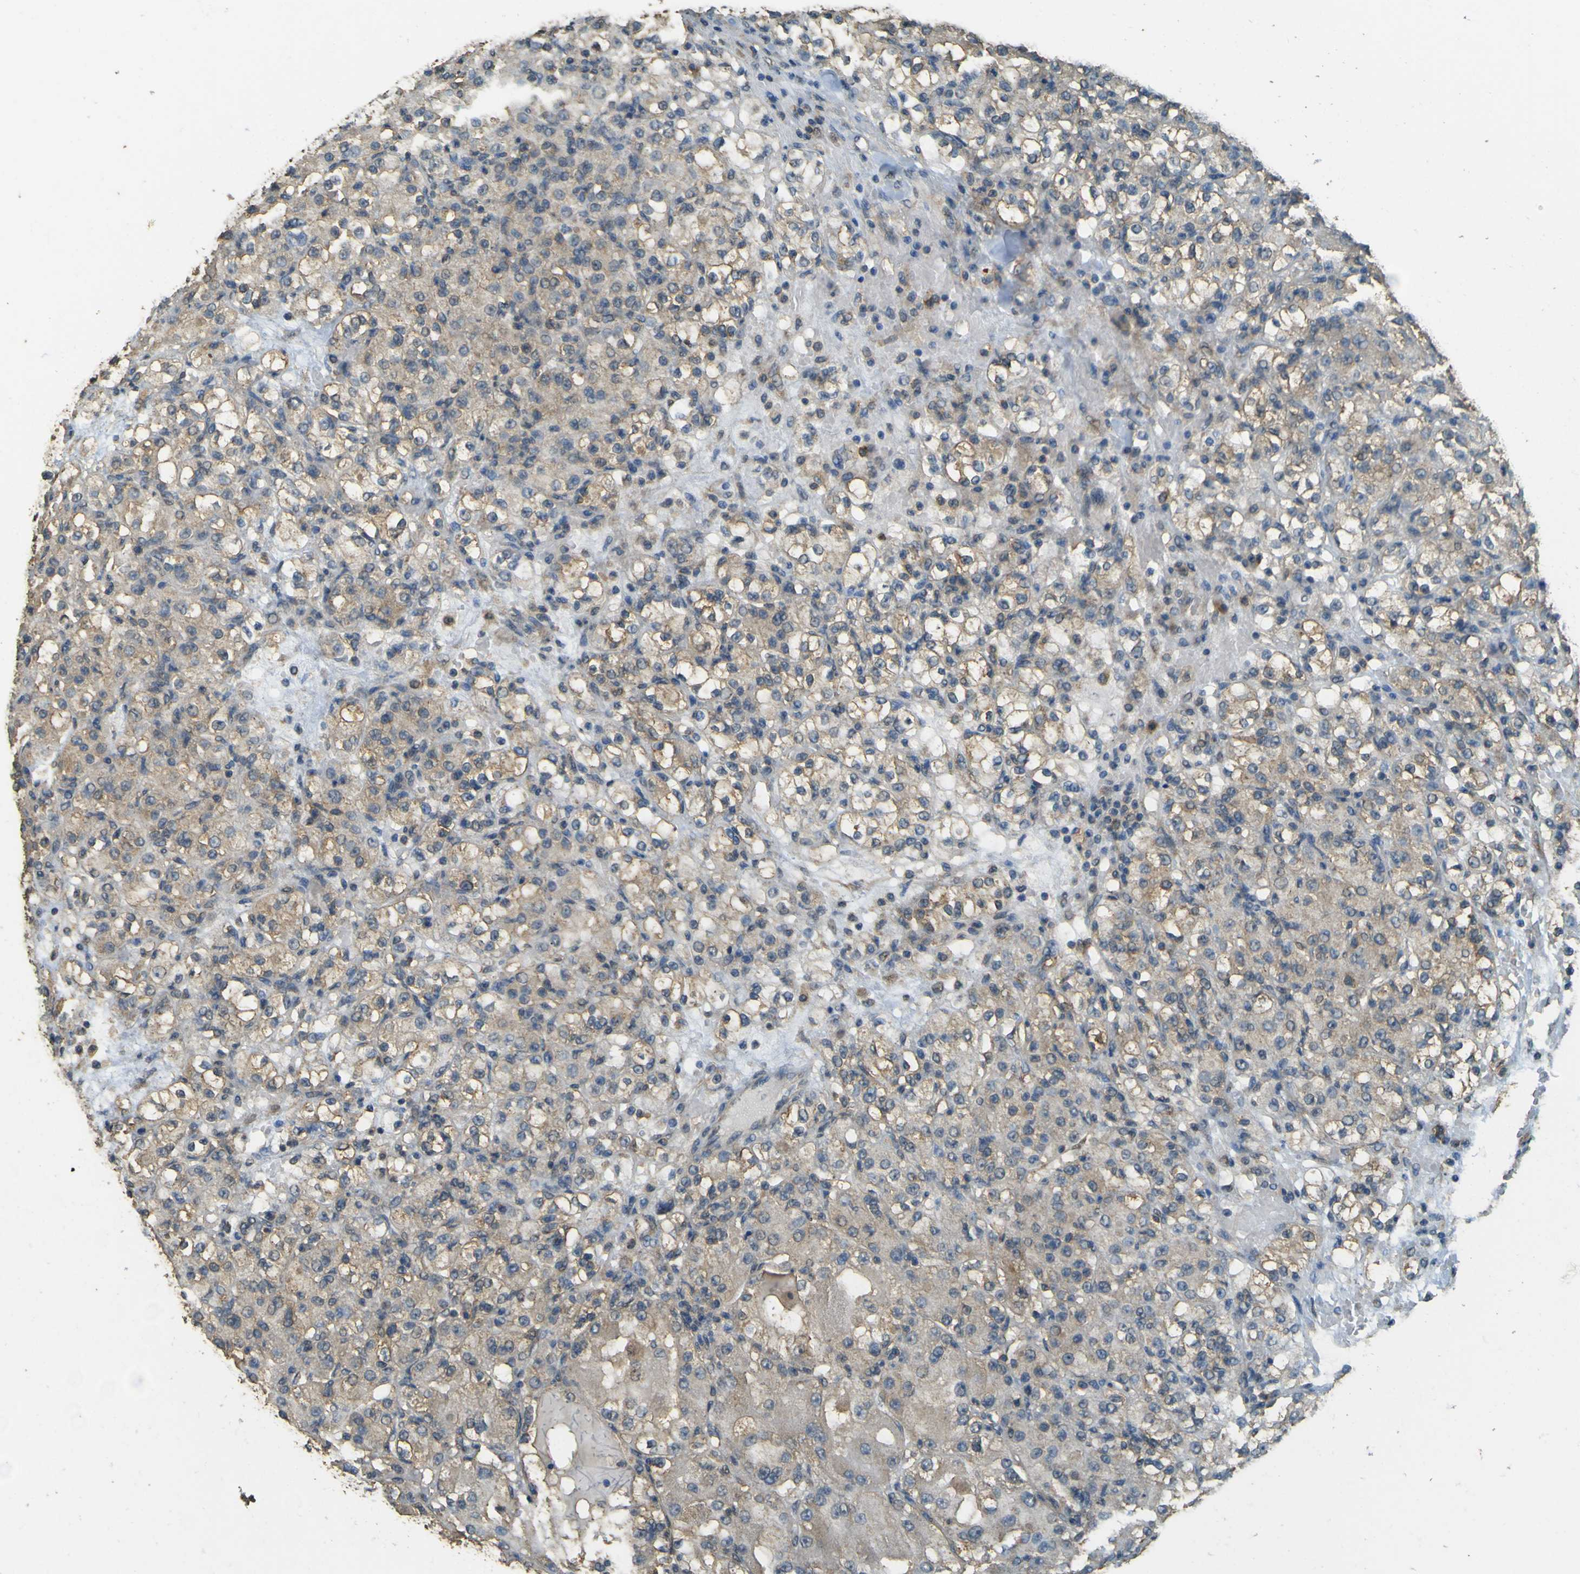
{"staining": {"intensity": "weak", "quantity": ">75%", "location": "cytoplasmic/membranous"}, "tissue": "renal cancer", "cell_type": "Tumor cells", "image_type": "cancer", "snomed": [{"axis": "morphology", "description": "Normal tissue, NOS"}, {"axis": "morphology", "description": "Adenocarcinoma, NOS"}, {"axis": "topography", "description": "Kidney"}], "caption": "Immunohistochemical staining of renal adenocarcinoma reveals weak cytoplasmic/membranous protein staining in about >75% of tumor cells. Using DAB (brown) and hematoxylin (blue) stains, captured at high magnification using brightfield microscopy.", "gene": "GOLGA1", "patient": {"sex": "male", "age": 61}}